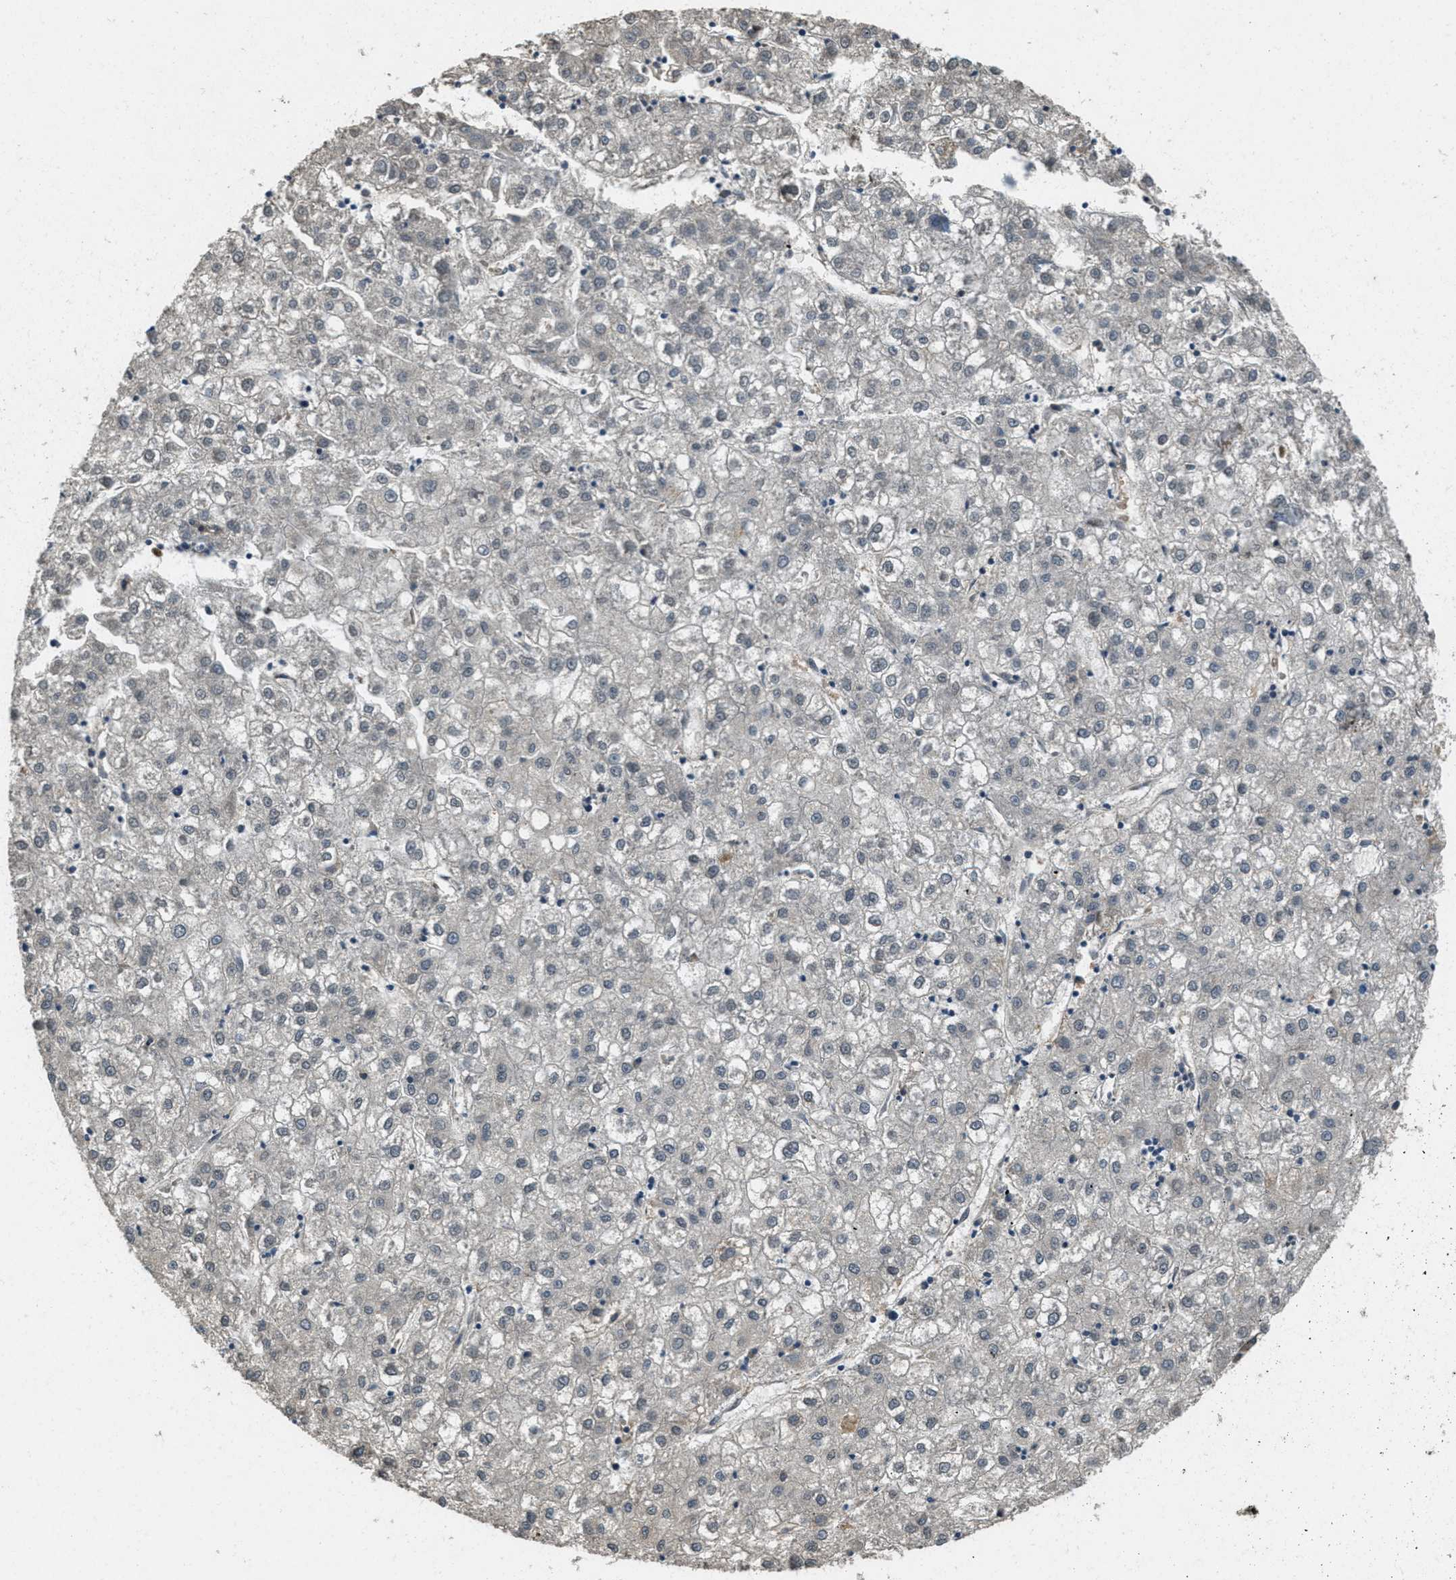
{"staining": {"intensity": "negative", "quantity": "none", "location": "none"}, "tissue": "liver cancer", "cell_type": "Tumor cells", "image_type": "cancer", "snomed": [{"axis": "morphology", "description": "Carcinoma, Hepatocellular, NOS"}, {"axis": "topography", "description": "Liver"}], "caption": "DAB (3,3'-diaminobenzidine) immunohistochemical staining of liver cancer (hepatocellular carcinoma) shows no significant expression in tumor cells. (DAB immunohistochemistry (IHC), high magnification).", "gene": "ZNF148", "patient": {"sex": "male", "age": 72}}